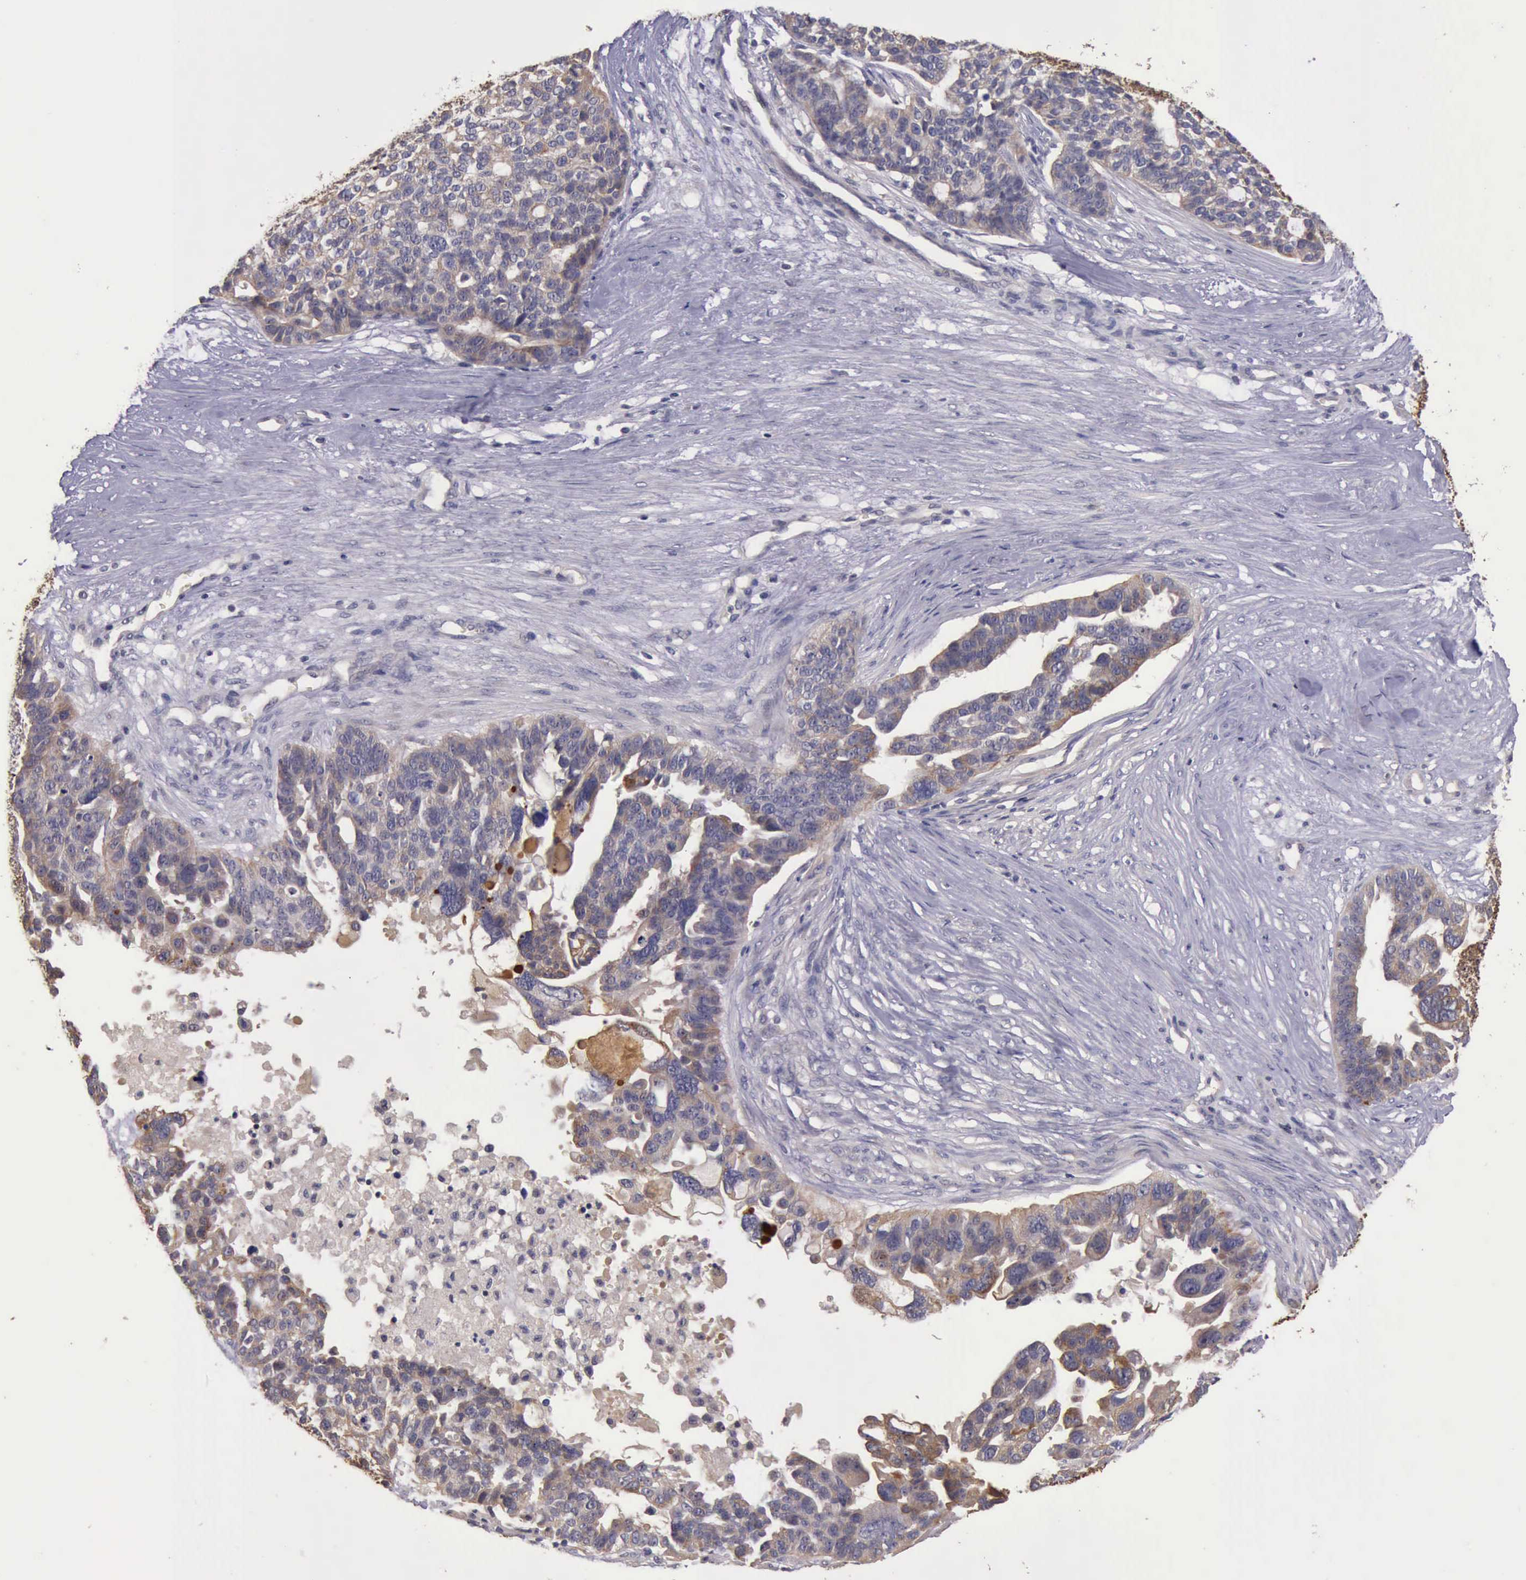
{"staining": {"intensity": "negative", "quantity": "none", "location": "none"}, "tissue": "ovarian cancer", "cell_type": "Tumor cells", "image_type": "cancer", "snomed": [{"axis": "morphology", "description": "Cystadenocarcinoma, serous, NOS"}, {"axis": "topography", "description": "Ovary"}], "caption": "Tumor cells show no significant expression in serous cystadenocarcinoma (ovarian).", "gene": "RAB39B", "patient": {"sex": "female", "age": 59}}